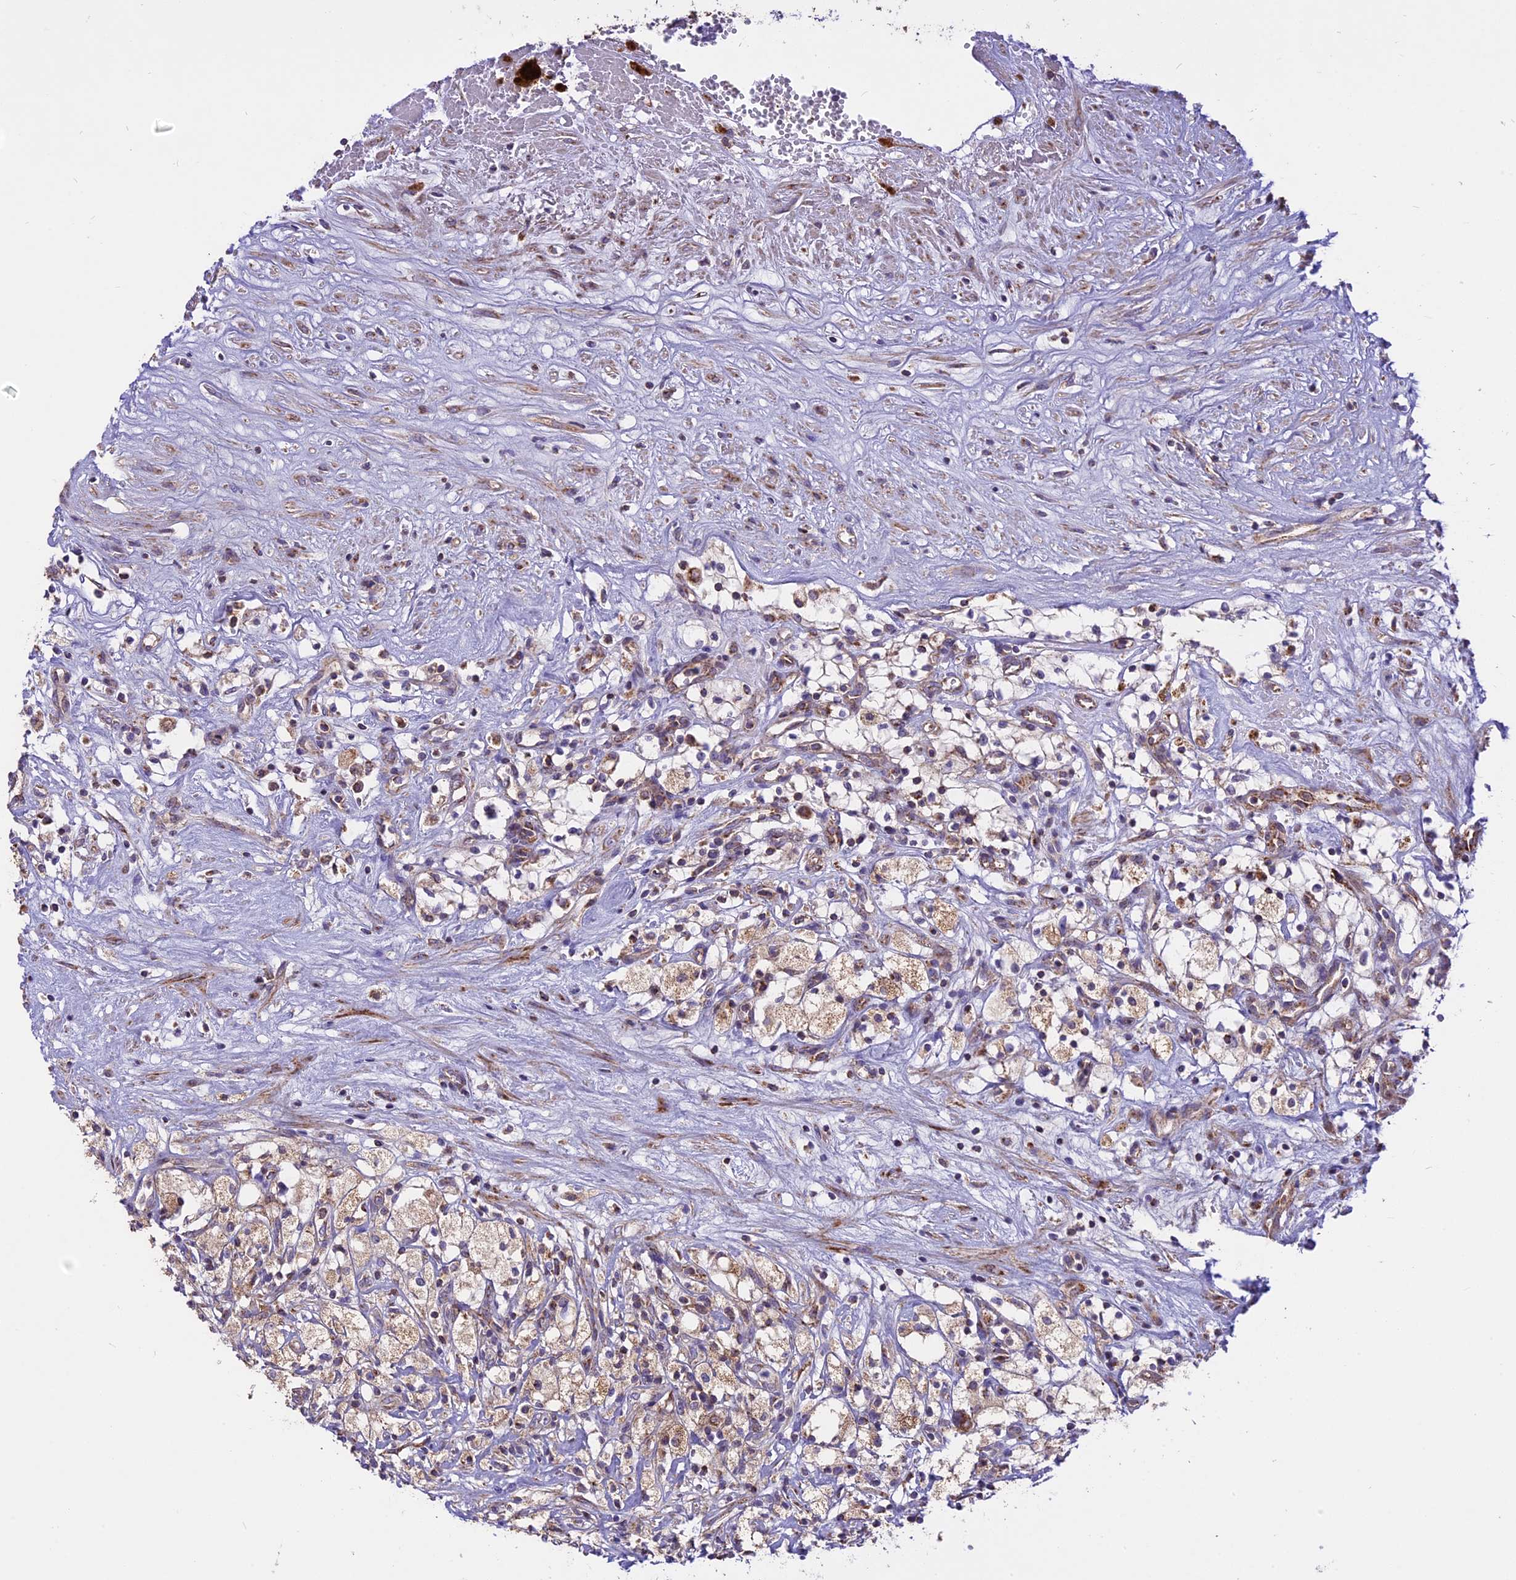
{"staining": {"intensity": "weak", "quantity": "<25%", "location": "cytoplasmic/membranous"}, "tissue": "renal cancer", "cell_type": "Tumor cells", "image_type": "cancer", "snomed": [{"axis": "morphology", "description": "Adenocarcinoma, NOS"}, {"axis": "topography", "description": "Kidney"}], "caption": "Renal adenocarcinoma stained for a protein using immunohistochemistry demonstrates no positivity tumor cells.", "gene": "COX17", "patient": {"sex": "male", "age": 59}}